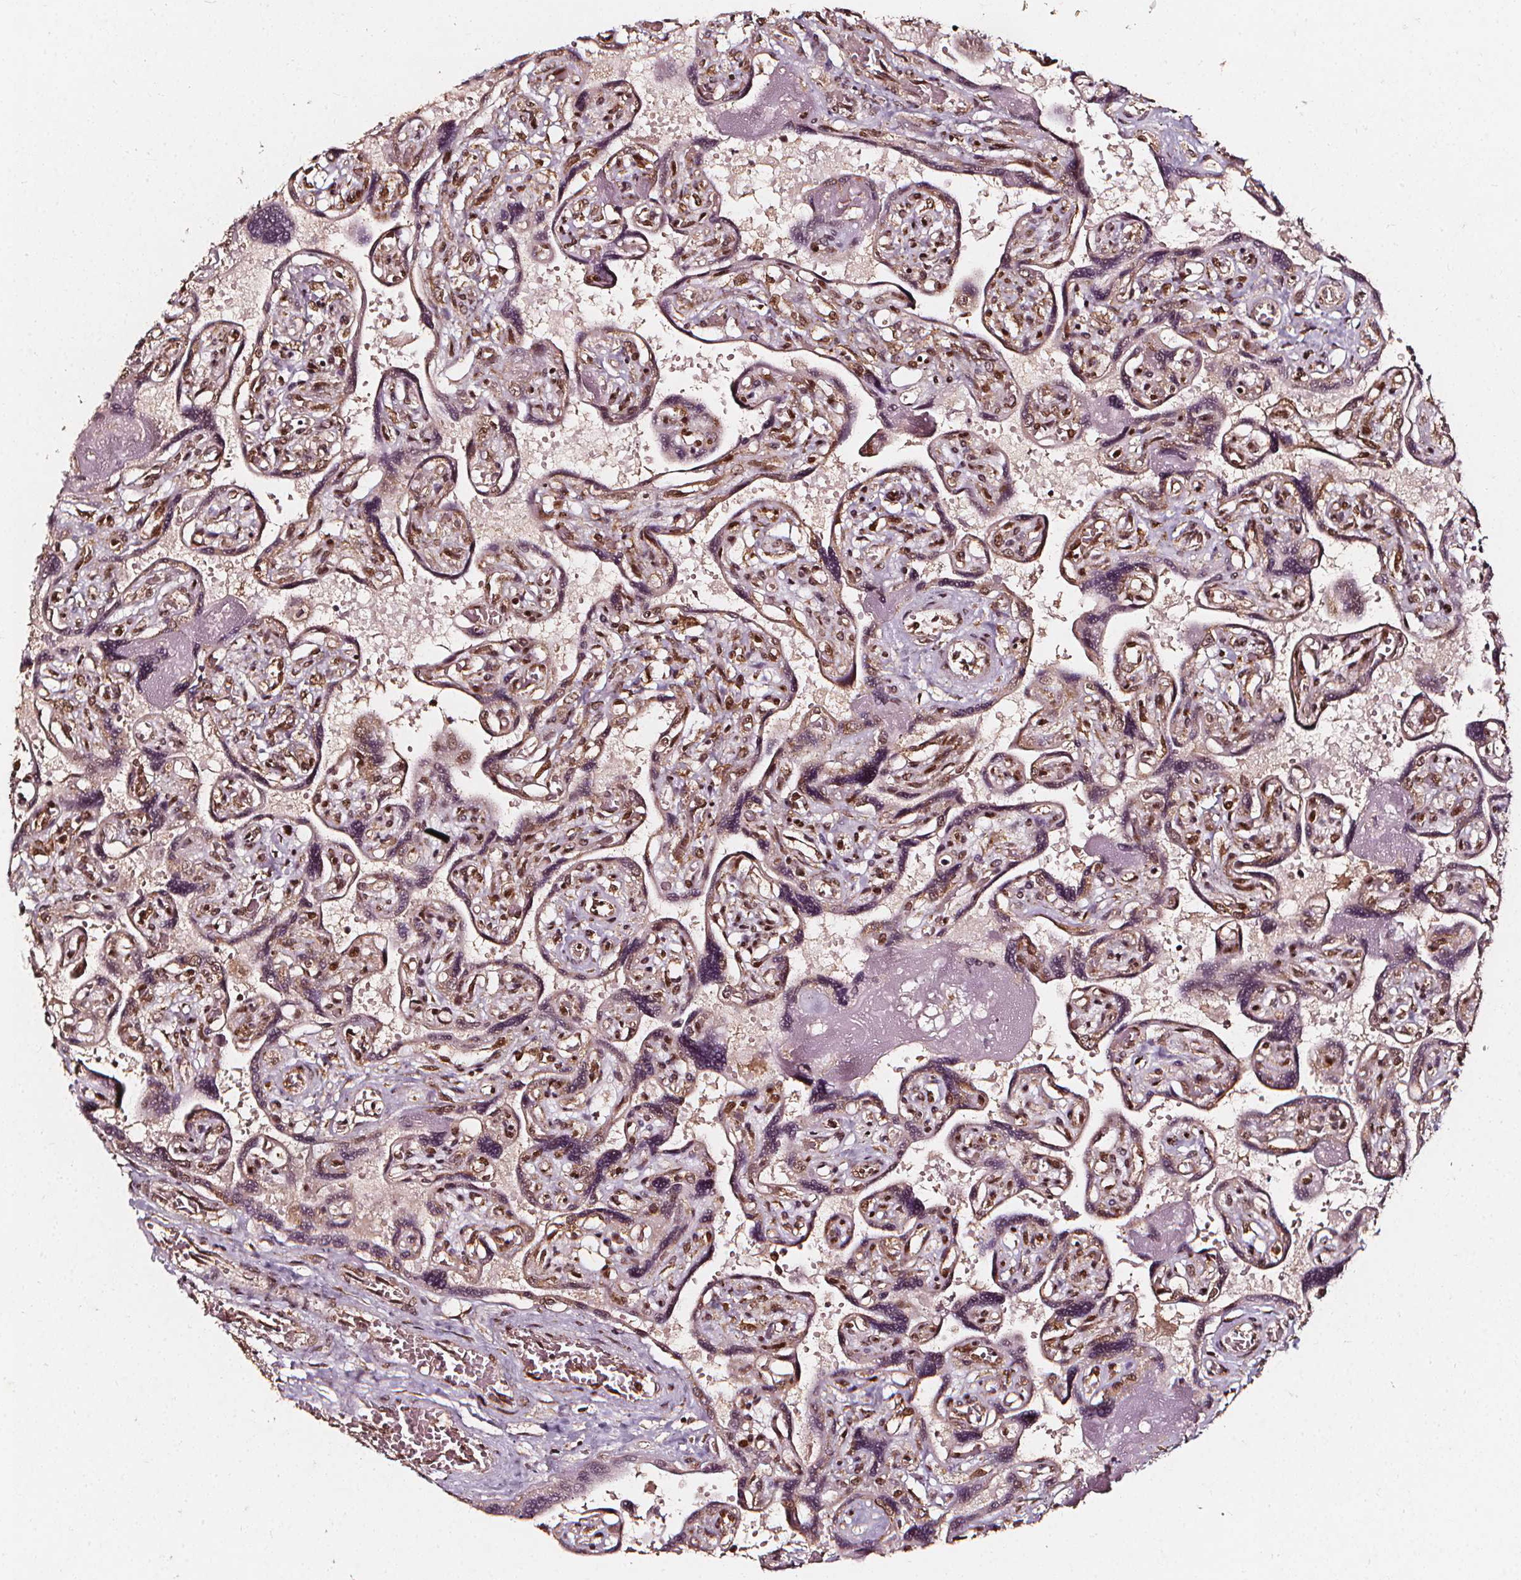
{"staining": {"intensity": "moderate", "quantity": ">75%", "location": "cytoplasmic/membranous,nuclear"}, "tissue": "placenta", "cell_type": "Decidual cells", "image_type": "normal", "snomed": [{"axis": "morphology", "description": "Normal tissue, NOS"}, {"axis": "topography", "description": "Placenta"}], "caption": "Decidual cells demonstrate medium levels of moderate cytoplasmic/membranous,nuclear staining in approximately >75% of cells in unremarkable placenta.", "gene": "SMN1", "patient": {"sex": "female", "age": 32}}